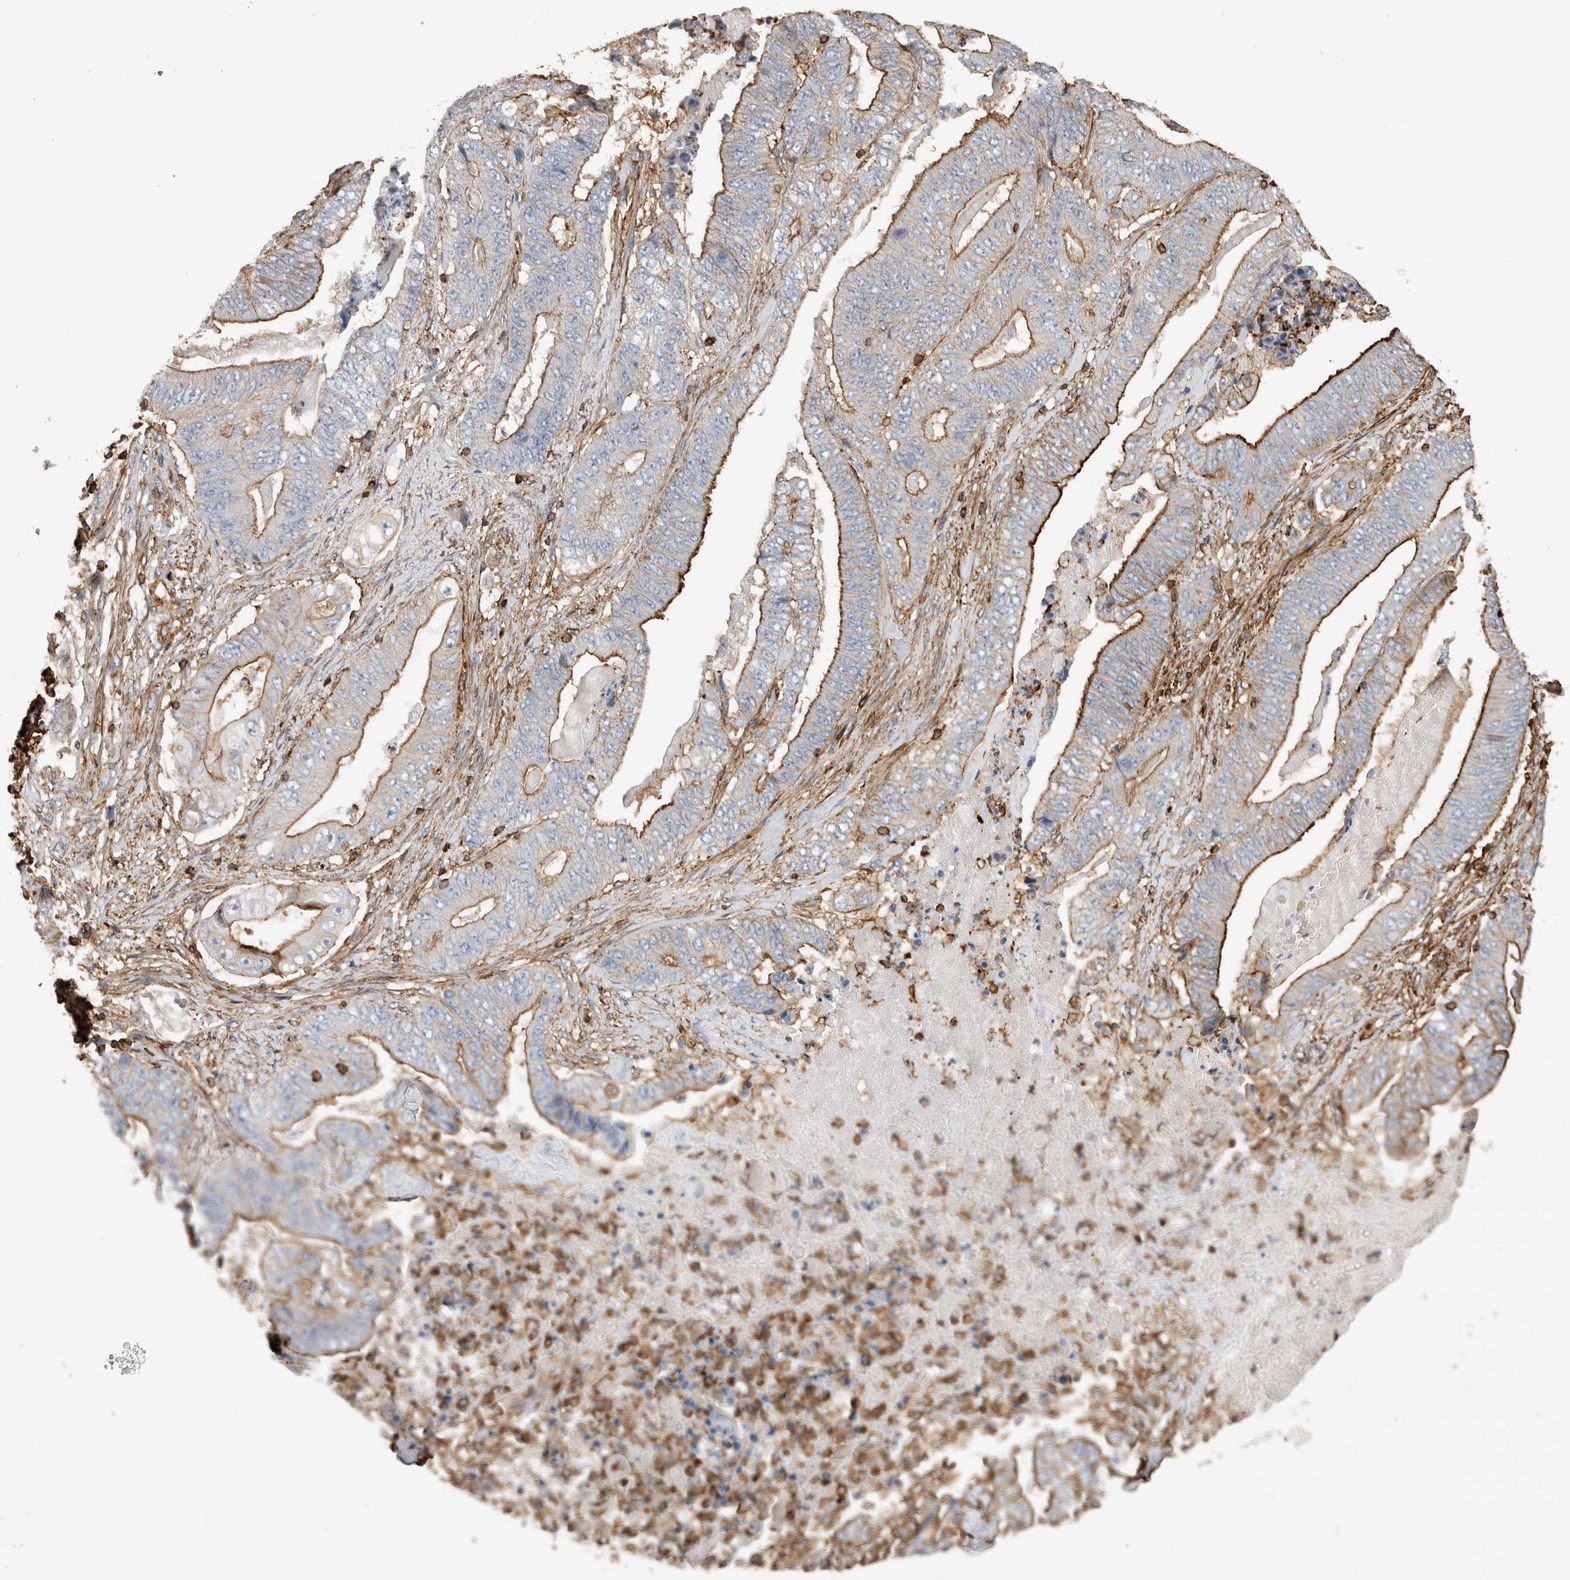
{"staining": {"intensity": "moderate", "quantity": "25%-75%", "location": "cytoplasmic/membranous"}, "tissue": "stomach cancer", "cell_type": "Tumor cells", "image_type": "cancer", "snomed": [{"axis": "morphology", "description": "Adenocarcinoma, NOS"}, {"axis": "topography", "description": "Stomach"}], "caption": "IHC micrograph of neoplastic tissue: human stomach cancer (adenocarcinoma) stained using immunohistochemistry (IHC) displays medium levels of moderate protein expression localized specifically in the cytoplasmic/membranous of tumor cells, appearing as a cytoplasmic/membranous brown color.", "gene": "GPER1", "patient": {"sex": "female", "age": 73}}